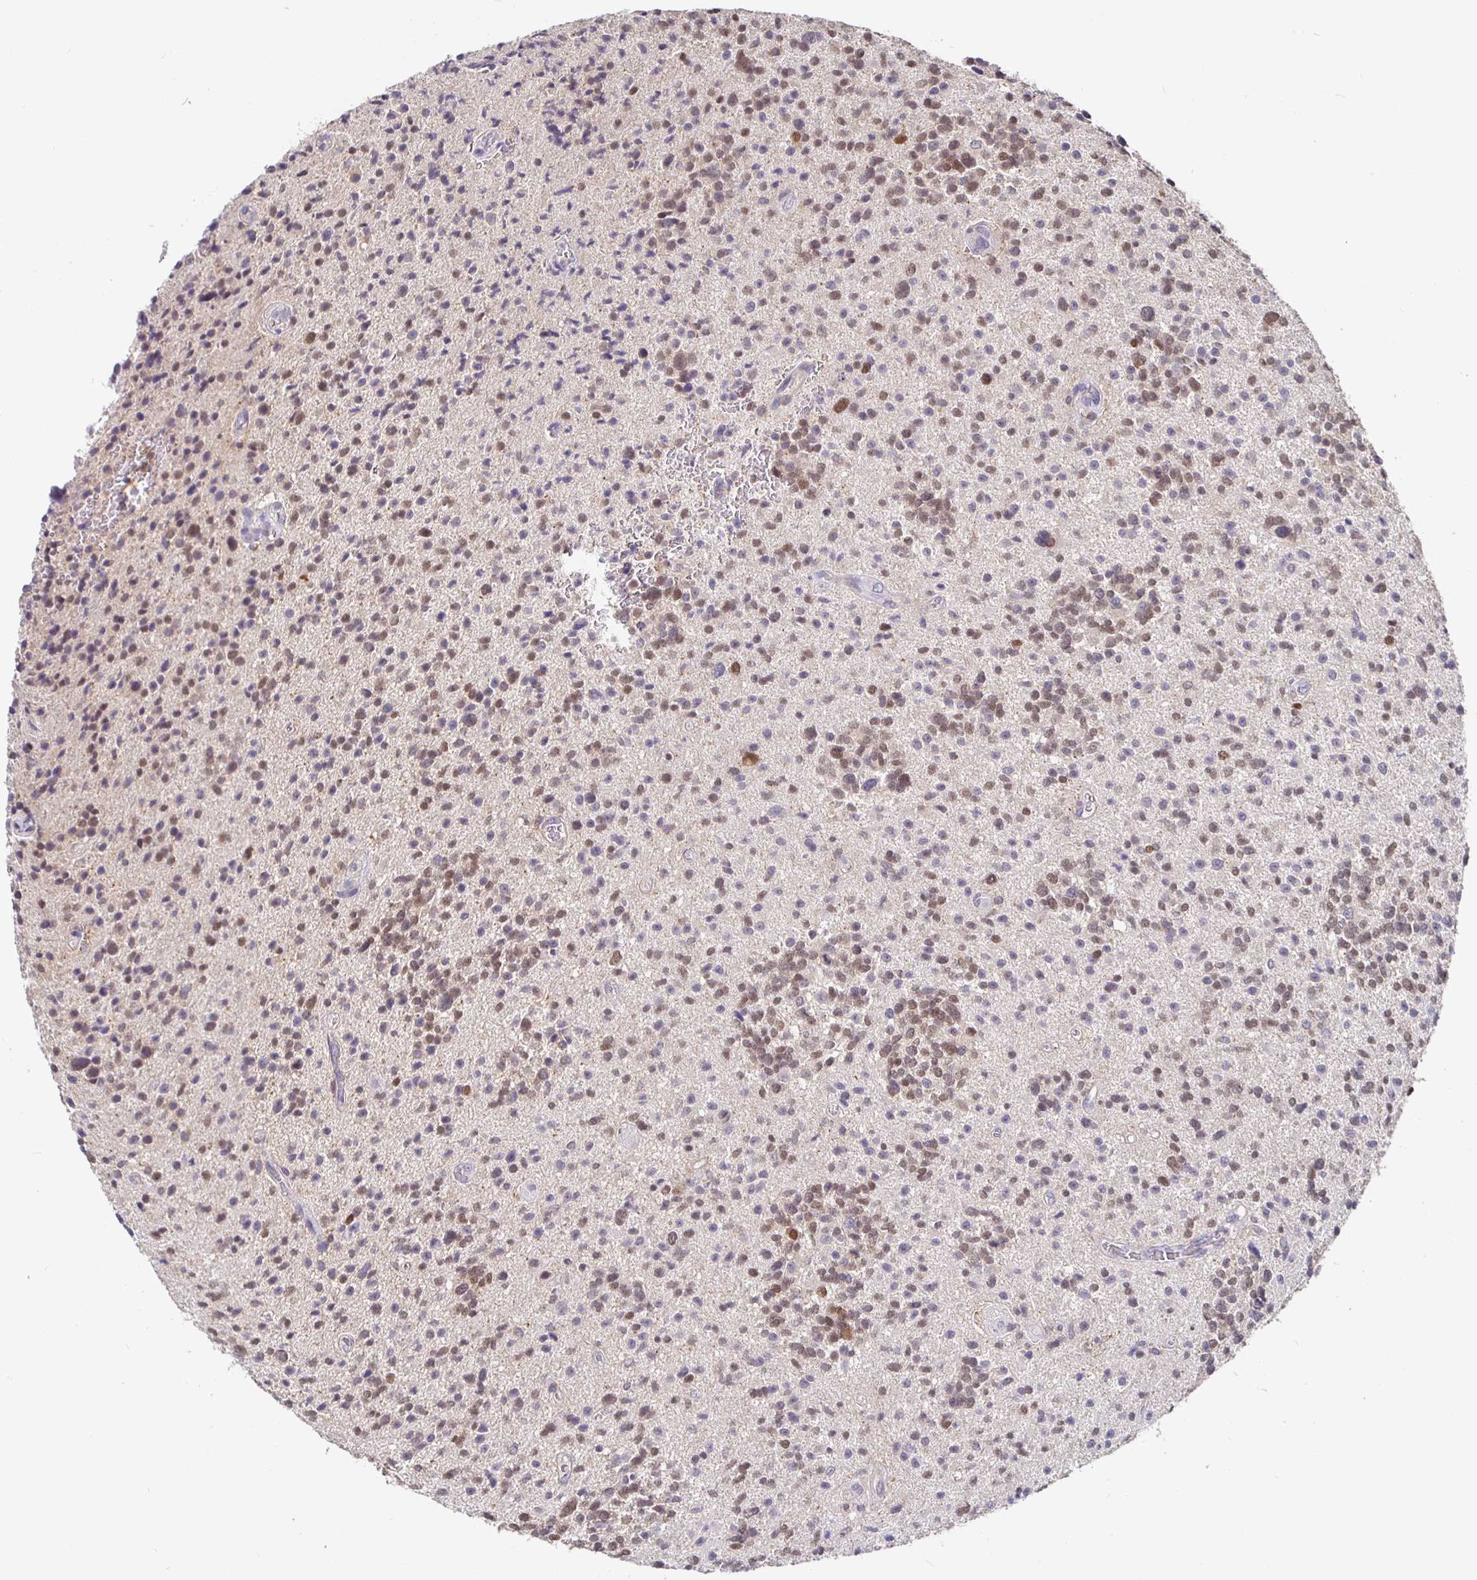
{"staining": {"intensity": "weak", "quantity": "25%-75%", "location": "nuclear"}, "tissue": "glioma", "cell_type": "Tumor cells", "image_type": "cancer", "snomed": [{"axis": "morphology", "description": "Glioma, malignant, High grade"}, {"axis": "topography", "description": "Brain"}], "caption": "This is an image of IHC staining of glioma, which shows weak expression in the nuclear of tumor cells.", "gene": "SATB1", "patient": {"sex": "male", "age": 29}}